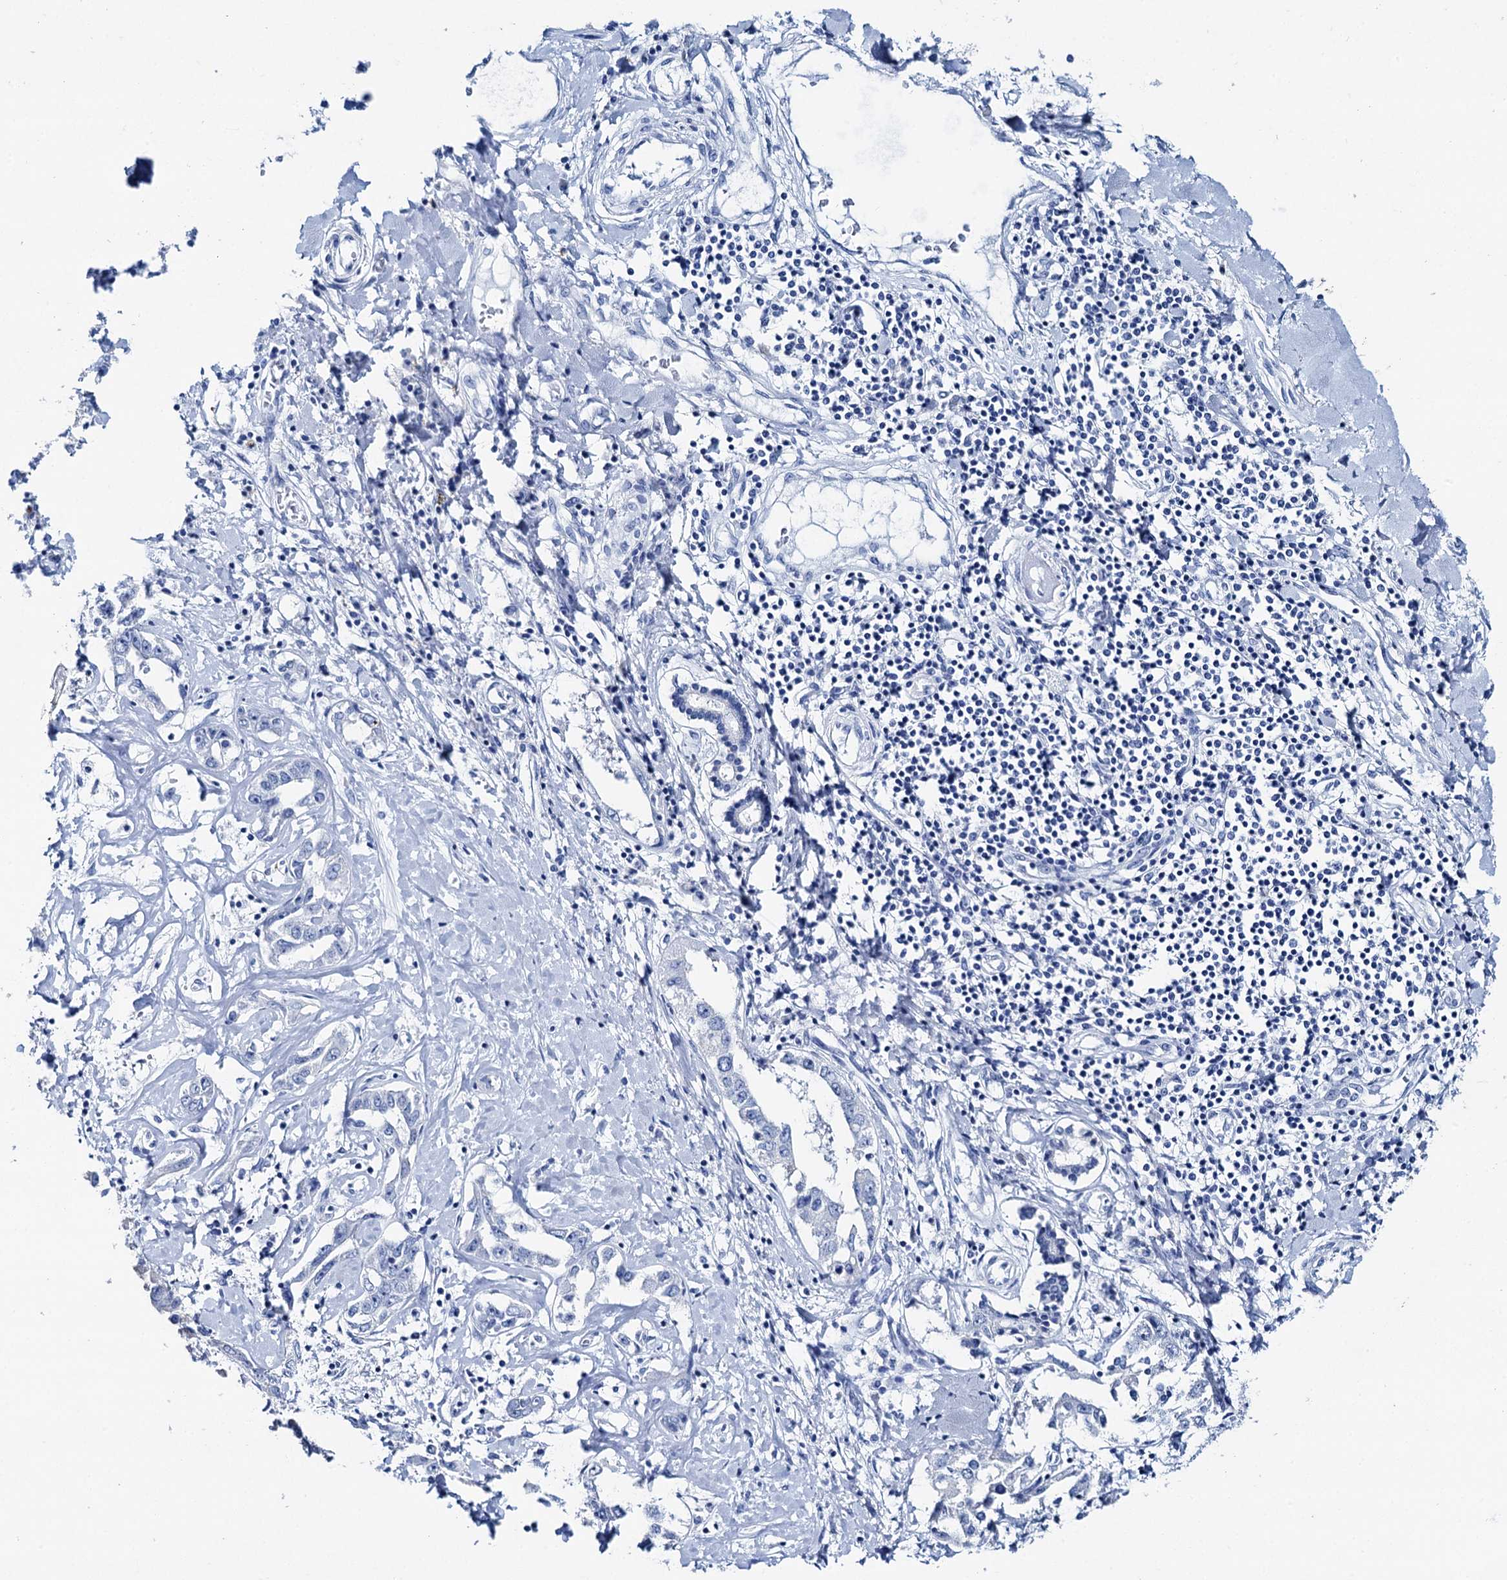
{"staining": {"intensity": "negative", "quantity": "none", "location": "none"}, "tissue": "liver cancer", "cell_type": "Tumor cells", "image_type": "cancer", "snomed": [{"axis": "morphology", "description": "Cholangiocarcinoma"}, {"axis": "topography", "description": "Liver"}], "caption": "Histopathology image shows no significant protein expression in tumor cells of cholangiocarcinoma (liver). Nuclei are stained in blue.", "gene": "BRINP1", "patient": {"sex": "male", "age": 59}}